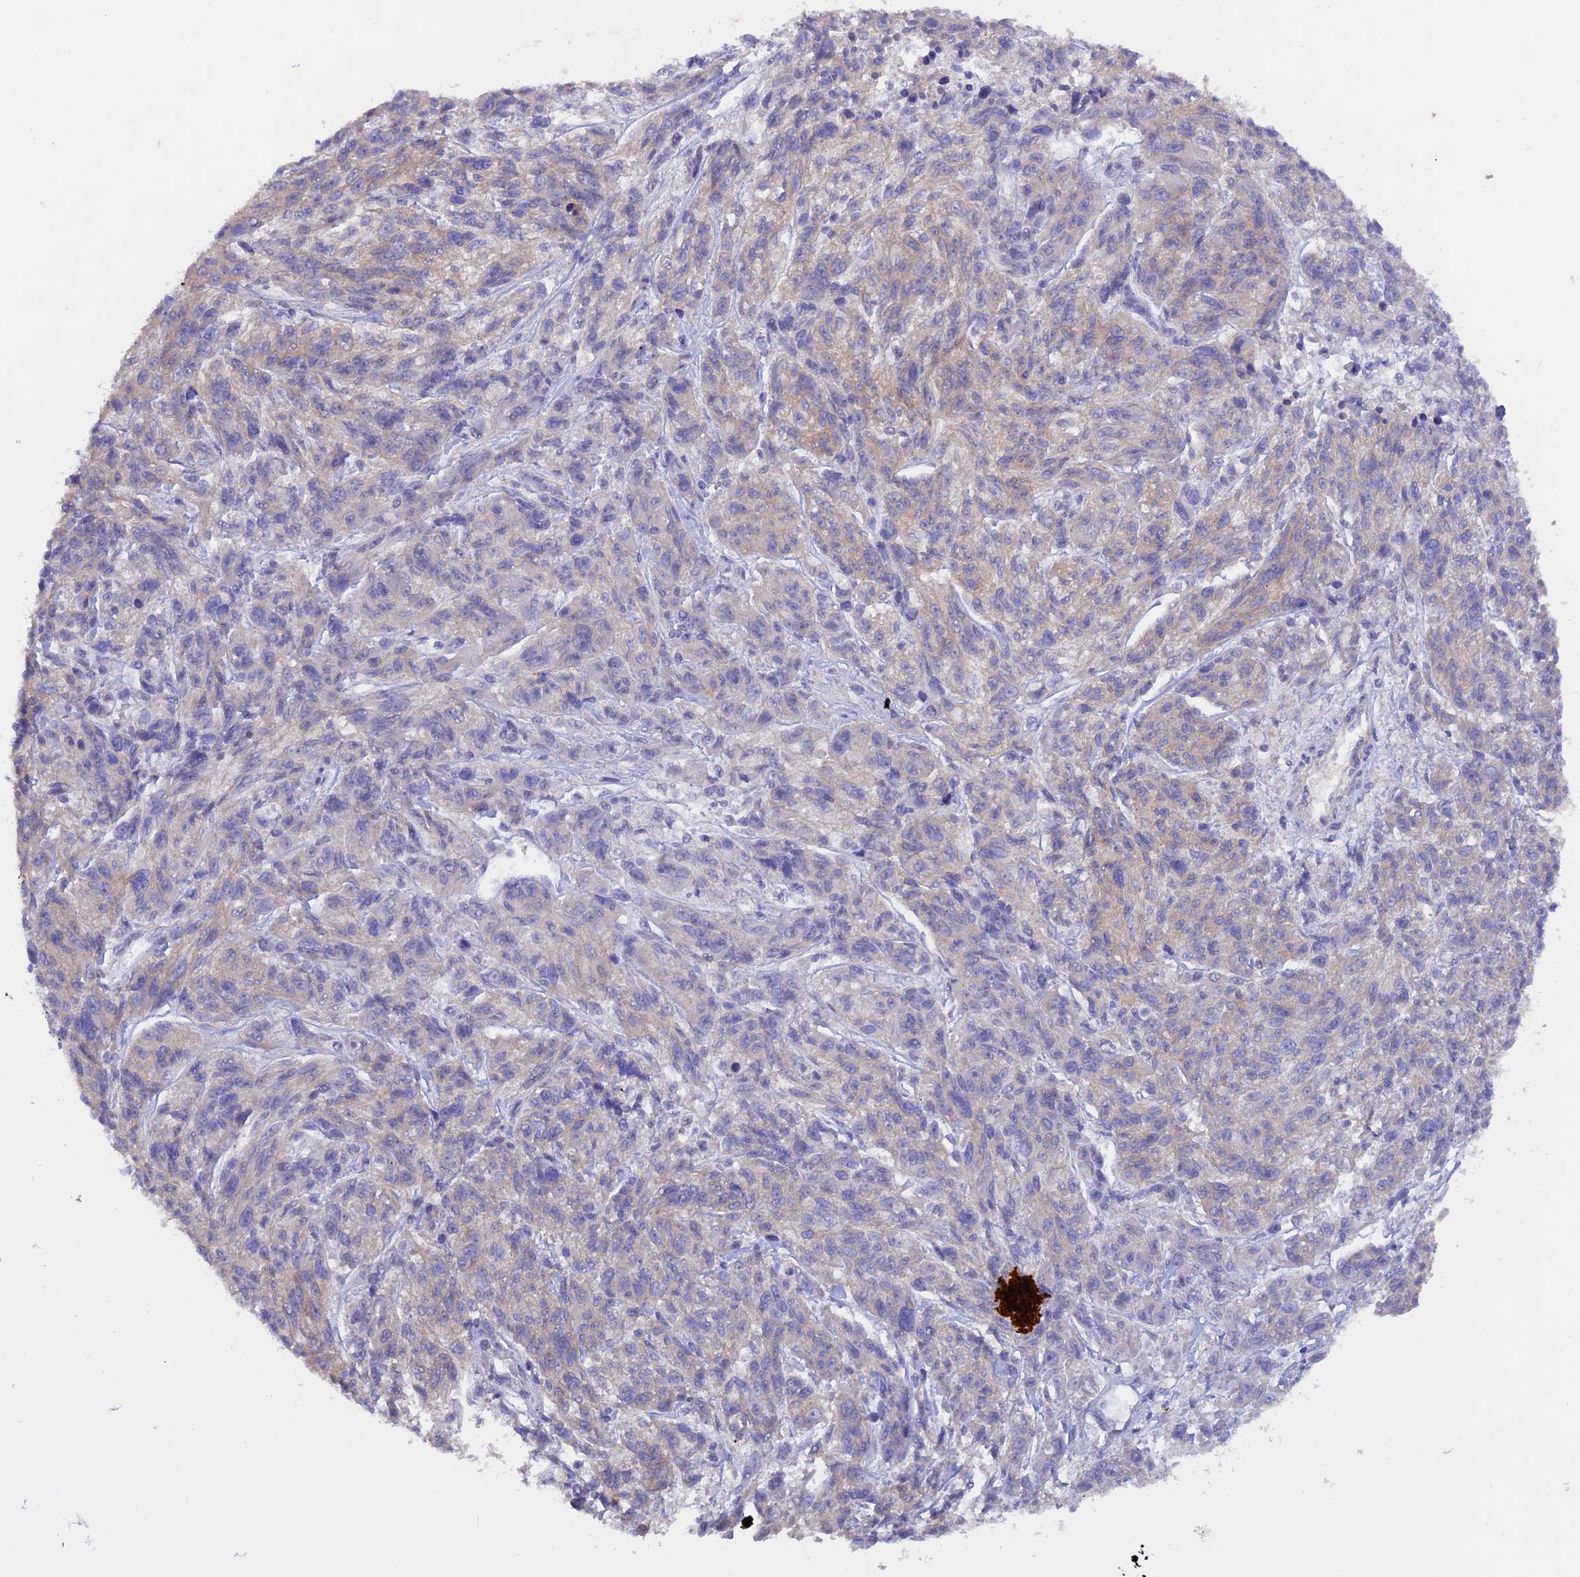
{"staining": {"intensity": "negative", "quantity": "none", "location": "none"}, "tissue": "melanoma", "cell_type": "Tumor cells", "image_type": "cancer", "snomed": [{"axis": "morphology", "description": "Malignant melanoma, NOS"}, {"axis": "topography", "description": "Skin"}], "caption": "Immunohistochemistry (IHC) of human malignant melanoma reveals no positivity in tumor cells. (DAB immunohistochemistry visualized using brightfield microscopy, high magnification).", "gene": "HYCC1", "patient": {"sex": "male", "age": 53}}